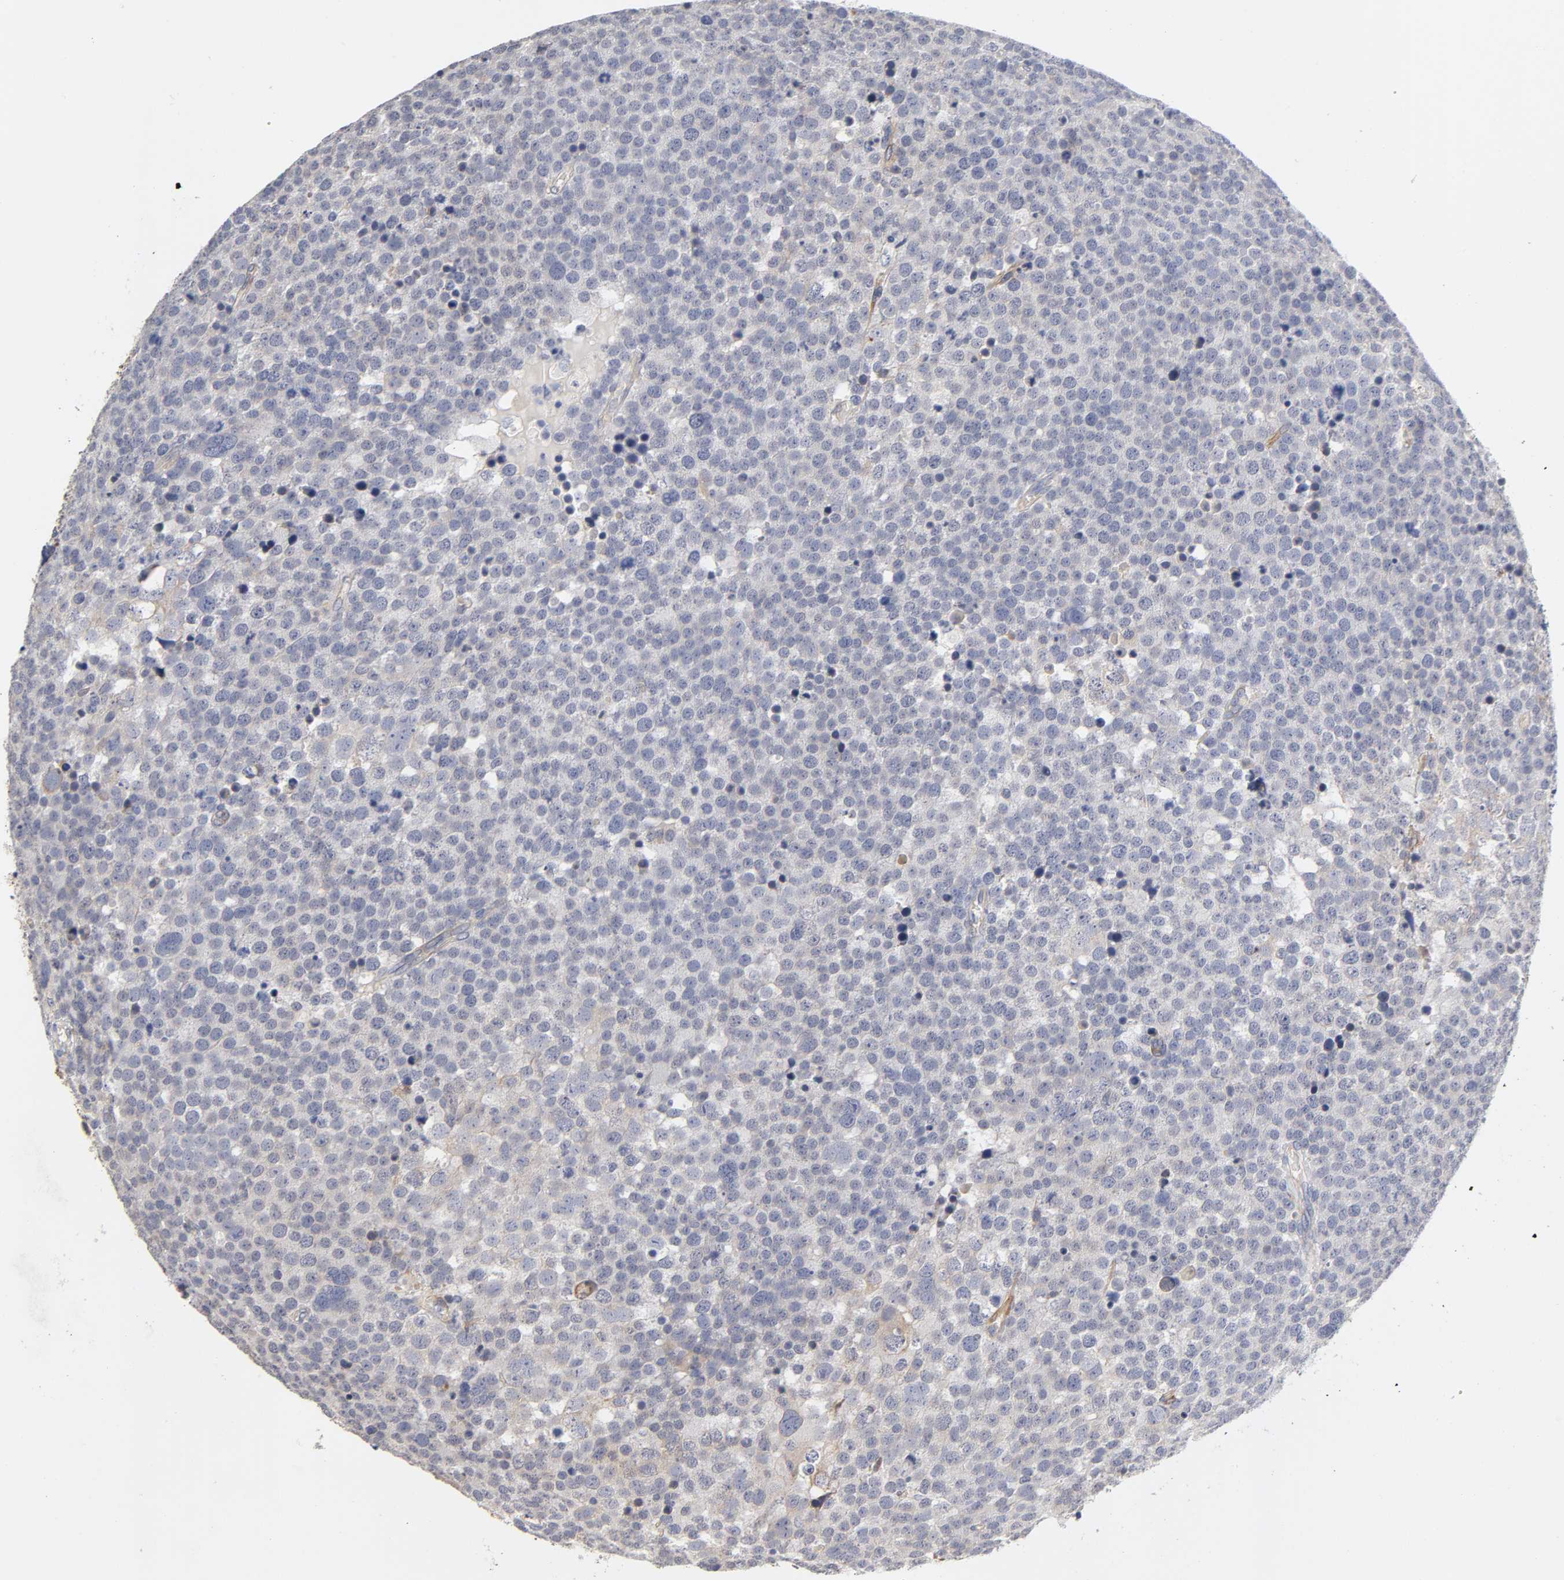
{"staining": {"intensity": "negative", "quantity": "none", "location": "none"}, "tissue": "testis cancer", "cell_type": "Tumor cells", "image_type": "cancer", "snomed": [{"axis": "morphology", "description": "Seminoma, NOS"}, {"axis": "topography", "description": "Testis"}], "caption": "Image shows no protein expression in tumor cells of seminoma (testis) tissue.", "gene": "LAMB1", "patient": {"sex": "male", "age": 71}}